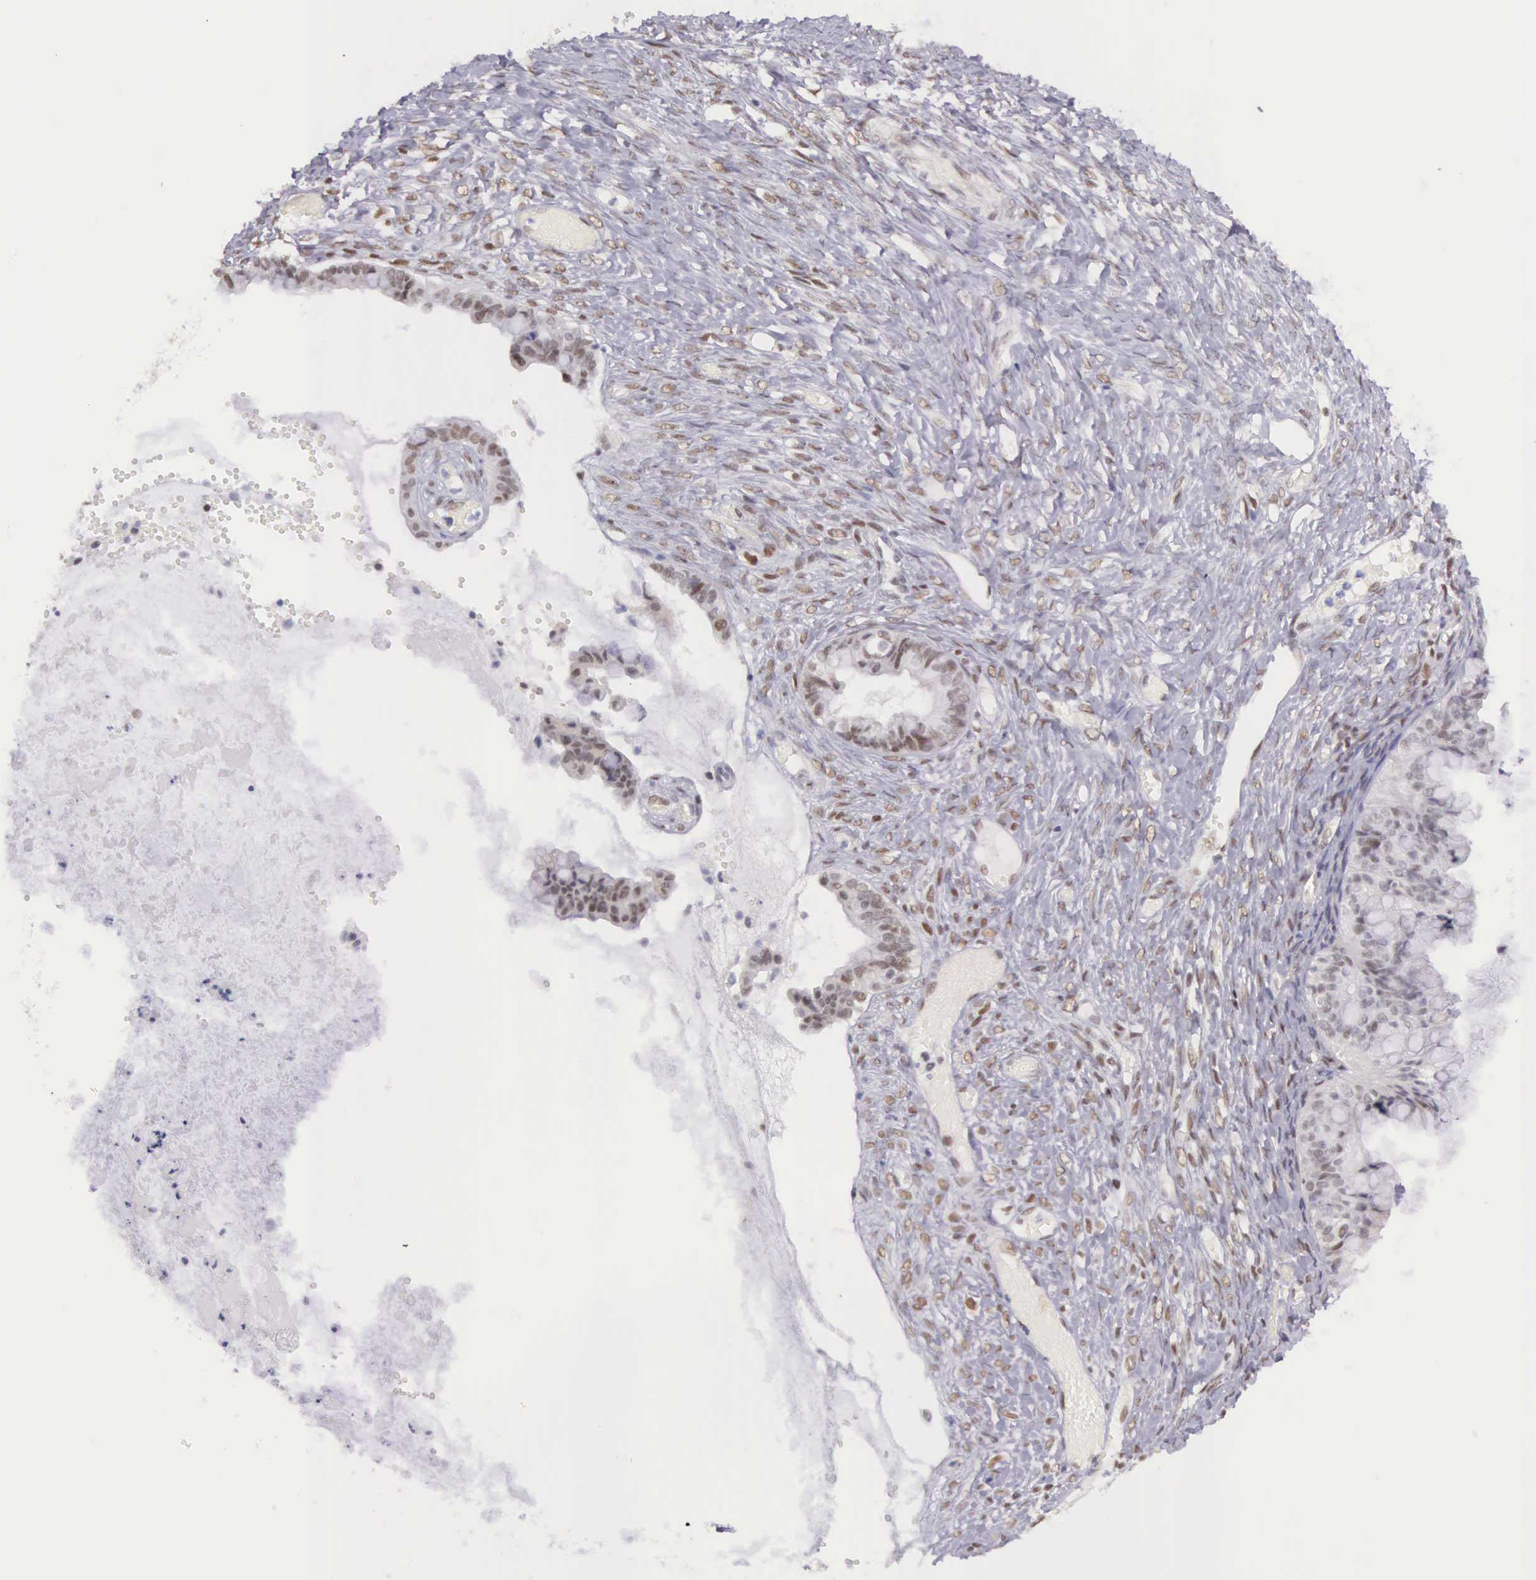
{"staining": {"intensity": "moderate", "quantity": "25%-75%", "location": "nuclear"}, "tissue": "ovarian cancer", "cell_type": "Tumor cells", "image_type": "cancer", "snomed": [{"axis": "morphology", "description": "Cystadenocarcinoma, mucinous, NOS"}, {"axis": "topography", "description": "Ovary"}], "caption": "A brown stain highlights moderate nuclear positivity of a protein in human ovarian mucinous cystadenocarcinoma tumor cells.", "gene": "CCDC117", "patient": {"sex": "female", "age": 57}}